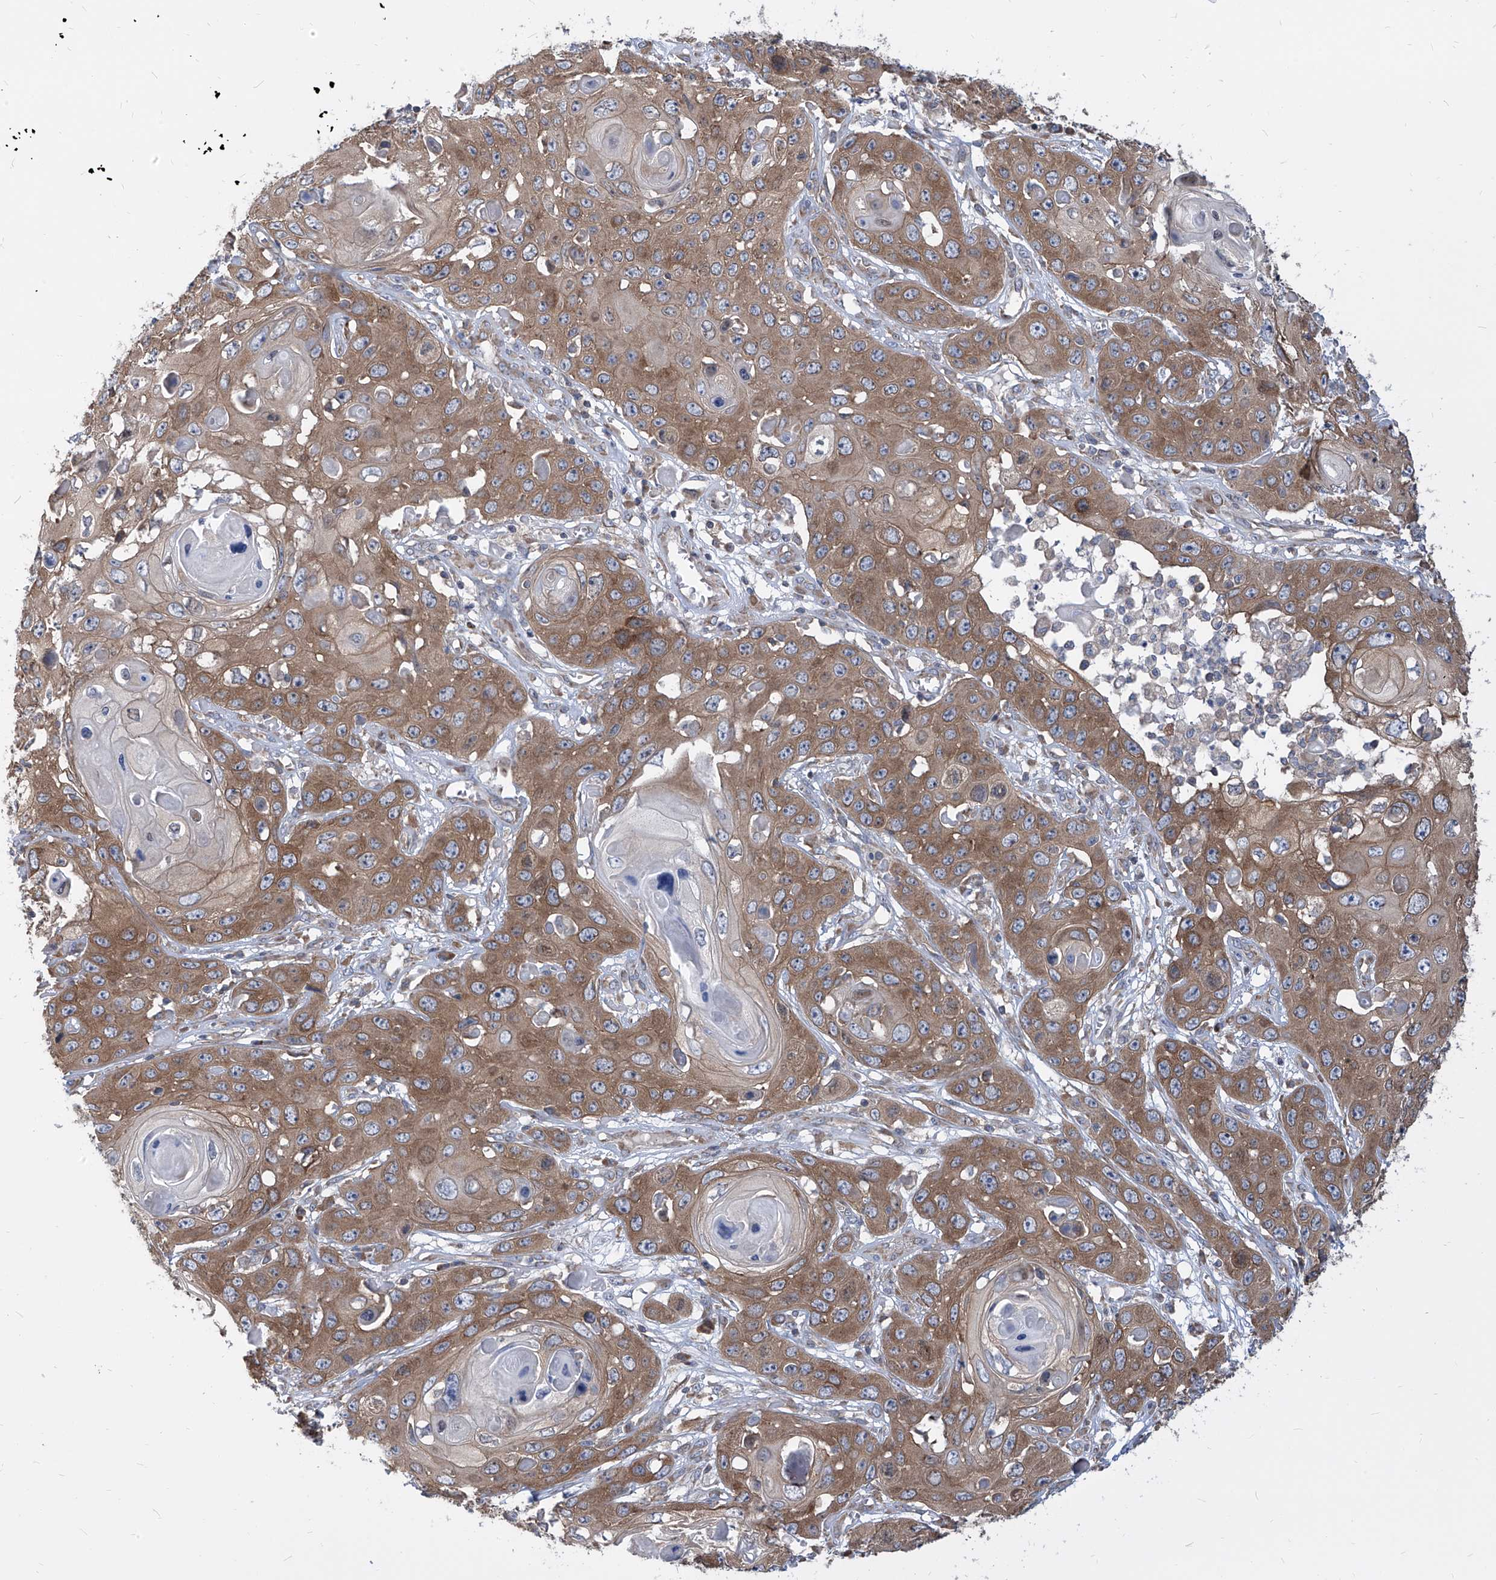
{"staining": {"intensity": "moderate", "quantity": ">75%", "location": "cytoplasmic/membranous"}, "tissue": "skin cancer", "cell_type": "Tumor cells", "image_type": "cancer", "snomed": [{"axis": "morphology", "description": "Squamous cell carcinoma, NOS"}, {"axis": "topography", "description": "Skin"}], "caption": "Immunohistochemistry (IHC) image of neoplastic tissue: skin cancer stained using IHC shows medium levels of moderate protein expression localized specifically in the cytoplasmic/membranous of tumor cells, appearing as a cytoplasmic/membranous brown color.", "gene": "FAM83B", "patient": {"sex": "male", "age": 55}}